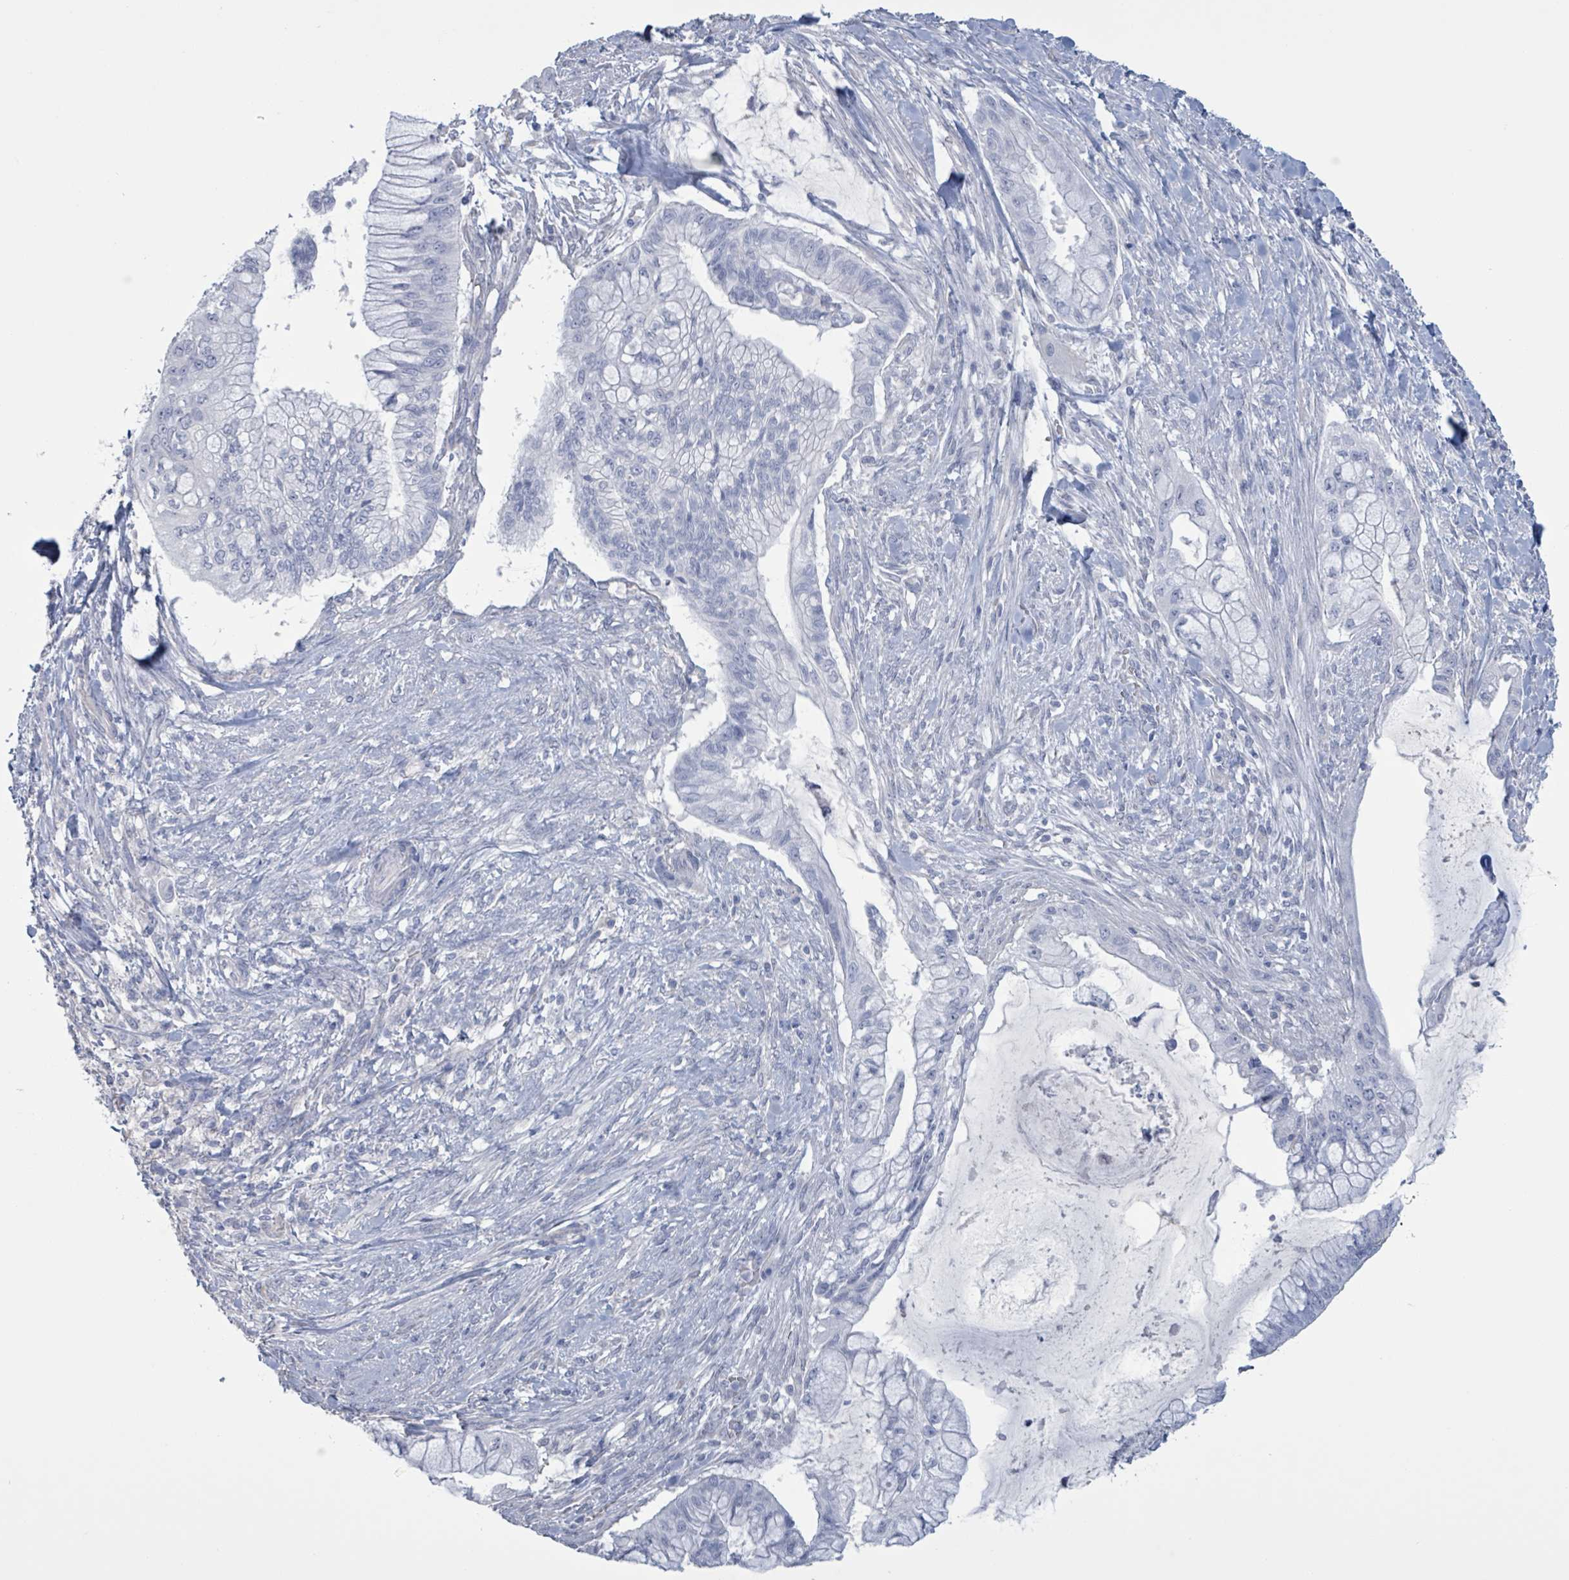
{"staining": {"intensity": "negative", "quantity": "none", "location": "none"}, "tissue": "pancreatic cancer", "cell_type": "Tumor cells", "image_type": "cancer", "snomed": [{"axis": "morphology", "description": "Adenocarcinoma, NOS"}, {"axis": "topography", "description": "Pancreas"}], "caption": "DAB immunohistochemical staining of adenocarcinoma (pancreatic) displays no significant staining in tumor cells.", "gene": "CT45A5", "patient": {"sex": "male", "age": 48}}